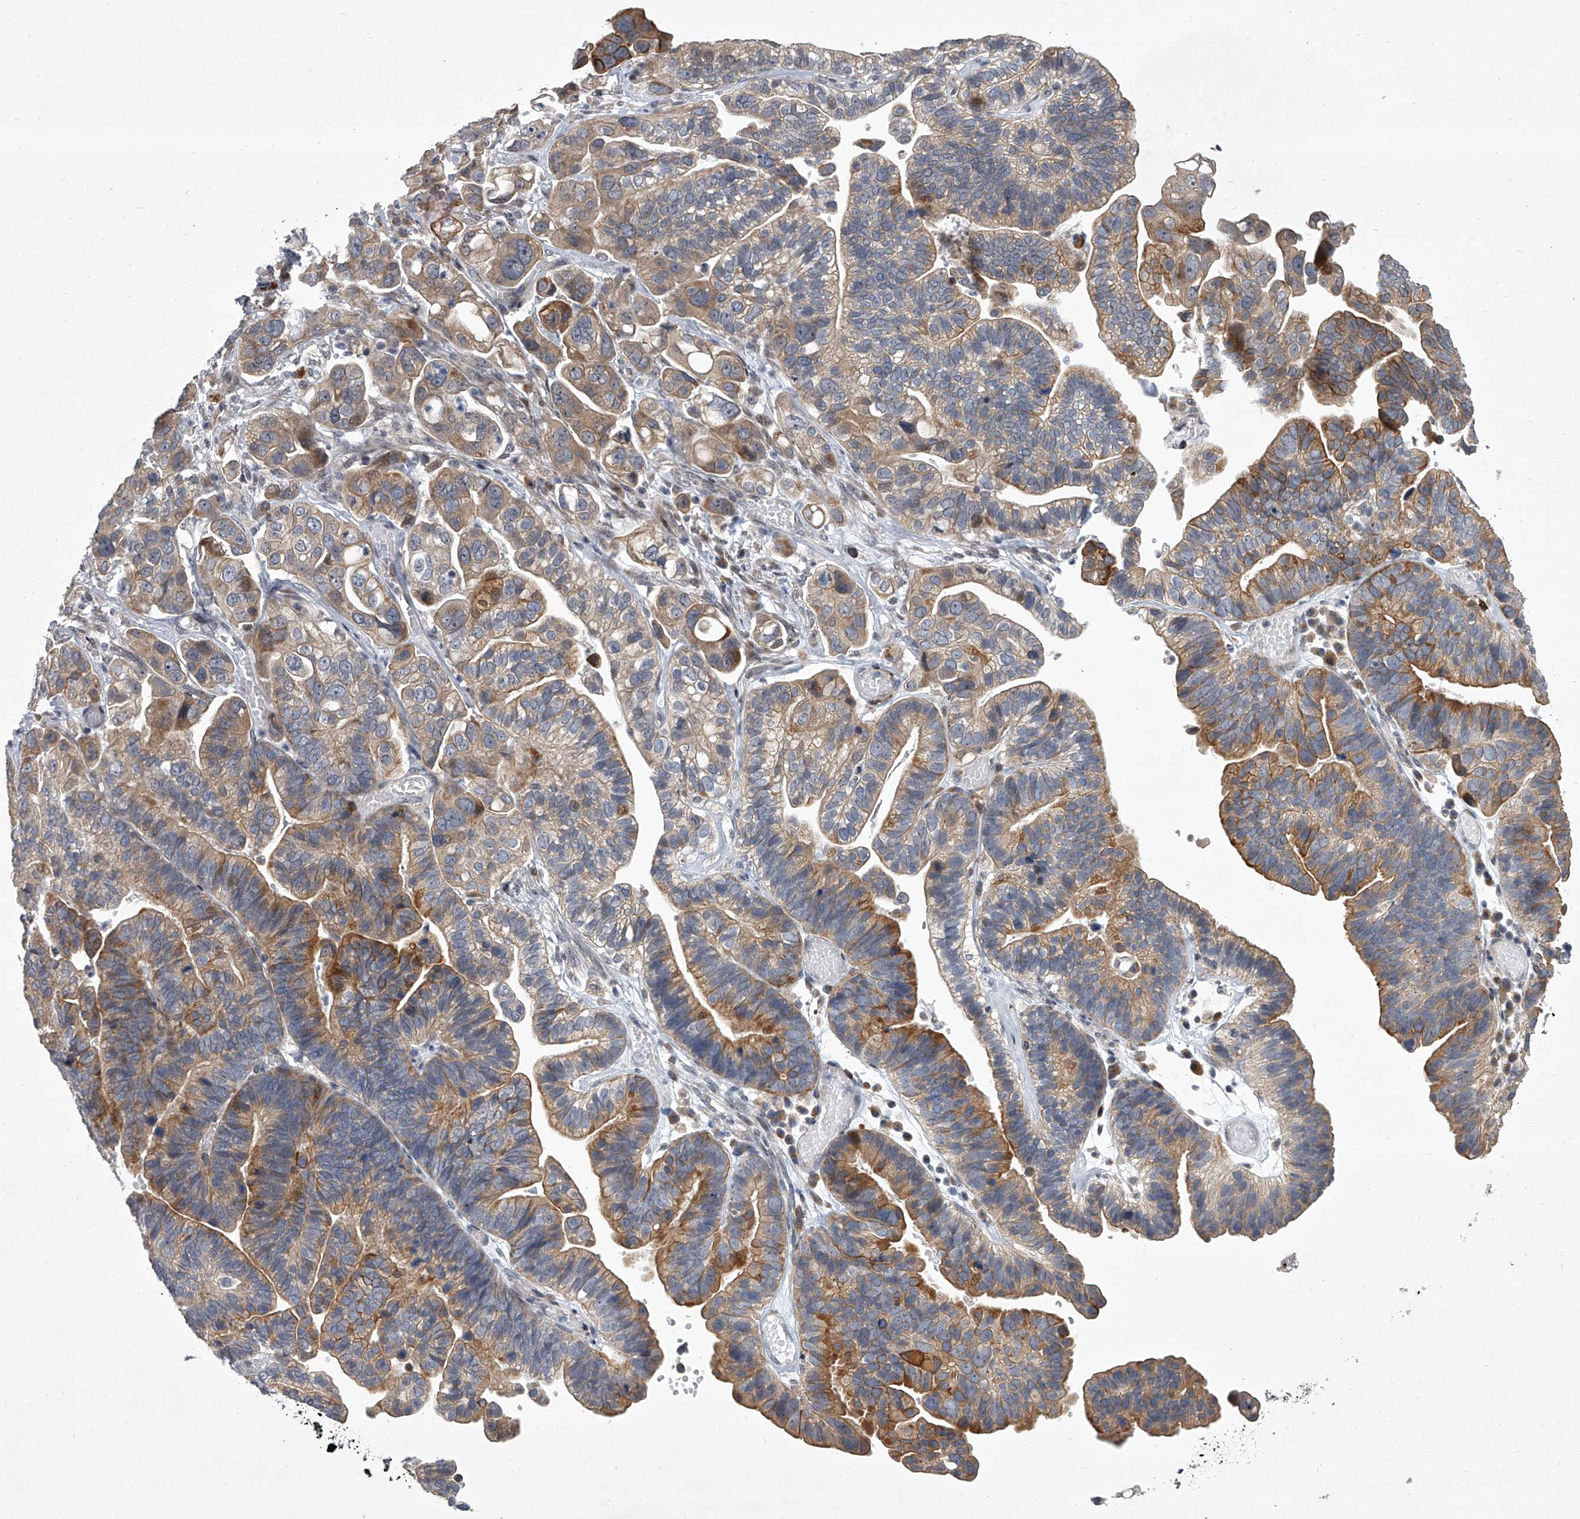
{"staining": {"intensity": "moderate", "quantity": ">75%", "location": "cytoplasmic/membranous"}, "tissue": "ovarian cancer", "cell_type": "Tumor cells", "image_type": "cancer", "snomed": [{"axis": "morphology", "description": "Cystadenocarcinoma, serous, NOS"}, {"axis": "topography", "description": "Ovary"}], "caption": "DAB immunohistochemical staining of ovarian cancer (serous cystadenocarcinoma) reveals moderate cytoplasmic/membranous protein expression in about >75% of tumor cells. (DAB (3,3'-diaminobenzidine) = brown stain, brightfield microscopy at high magnification).", "gene": "HEATR6", "patient": {"sex": "female", "age": 56}}